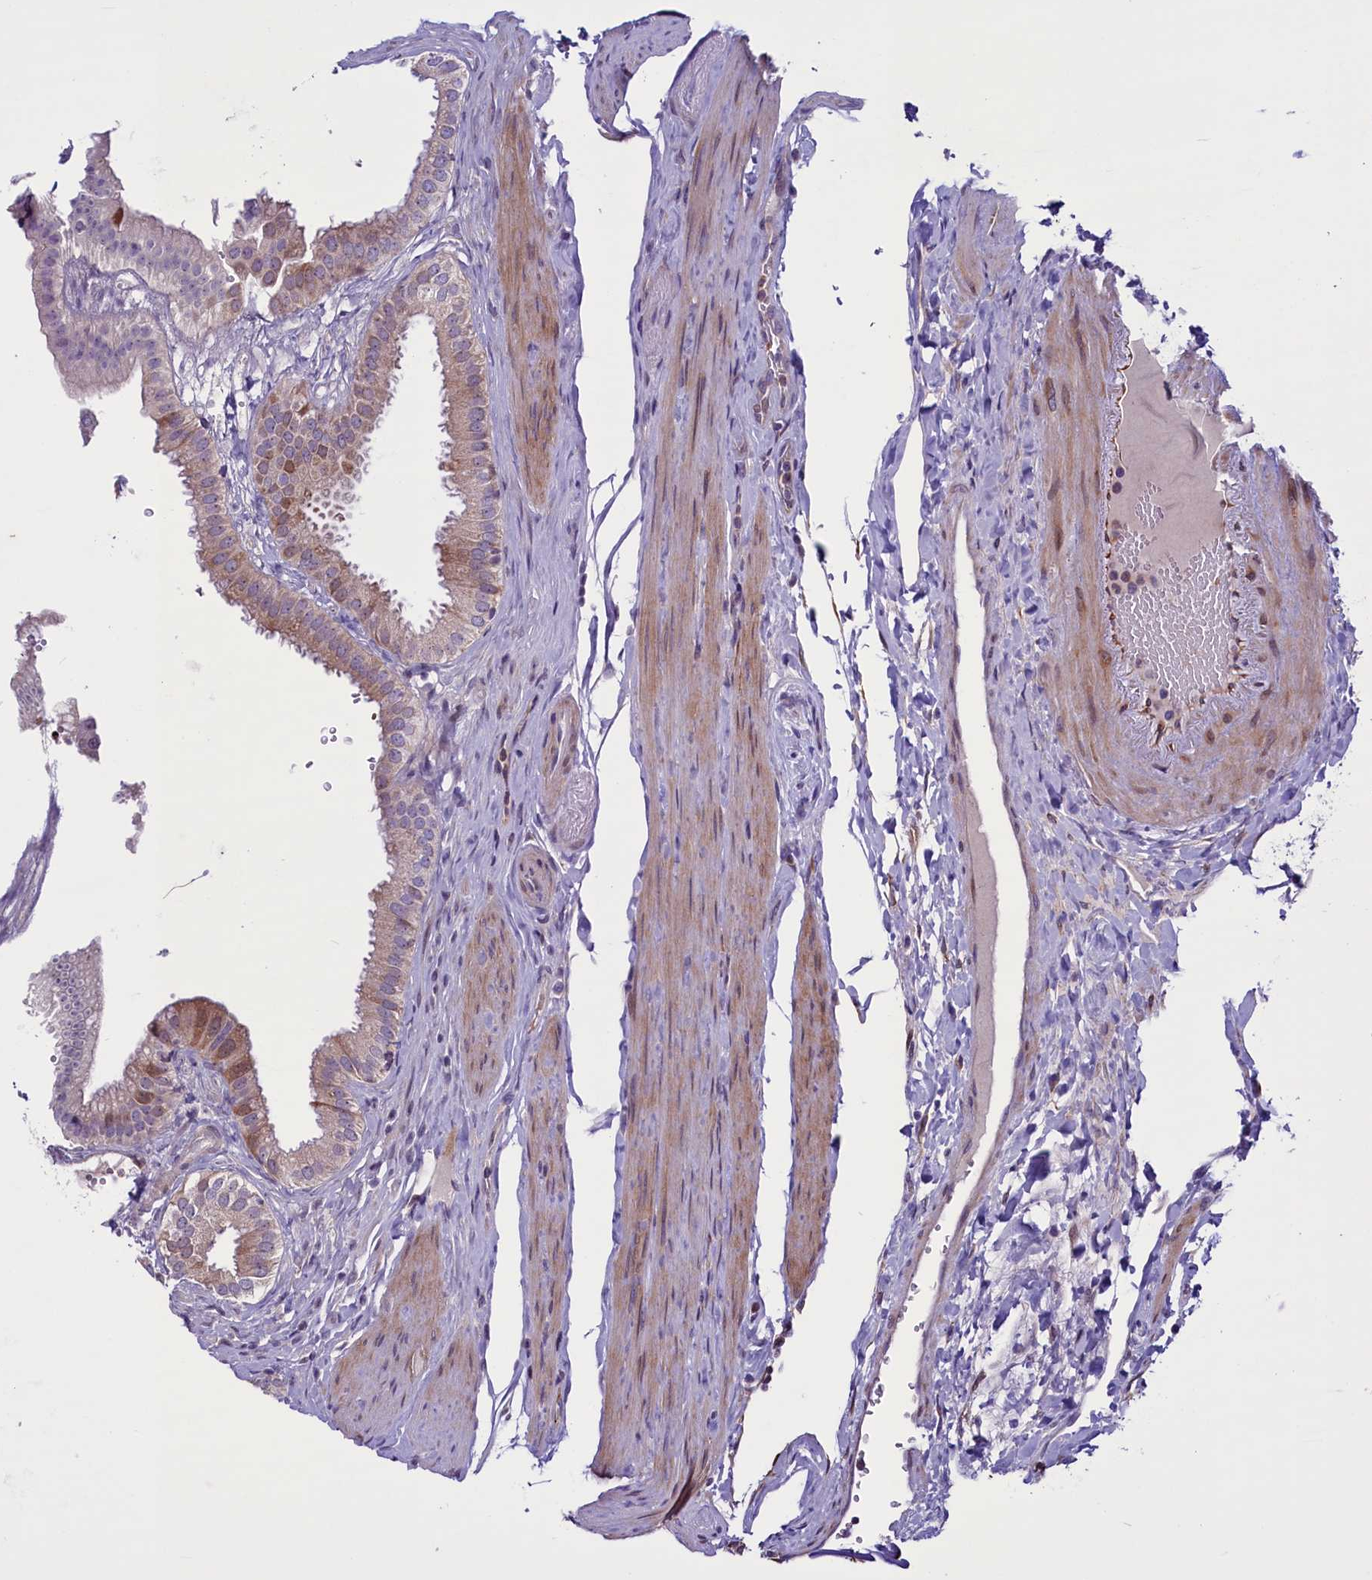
{"staining": {"intensity": "strong", "quantity": "25%-75%", "location": "cytoplasmic/membranous"}, "tissue": "gallbladder", "cell_type": "Glandular cells", "image_type": "normal", "snomed": [{"axis": "morphology", "description": "Normal tissue, NOS"}, {"axis": "topography", "description": "Gallbladder"}], "caption": "An immunohistochemistry micrograph of benign tissue is shown. Protein staining in brown shows strong cytoplasmic/membranous positivity in gallbladder within glandular cells.", "gene": "MIEF2", "patient": {"sex": "female", "age": 61}}